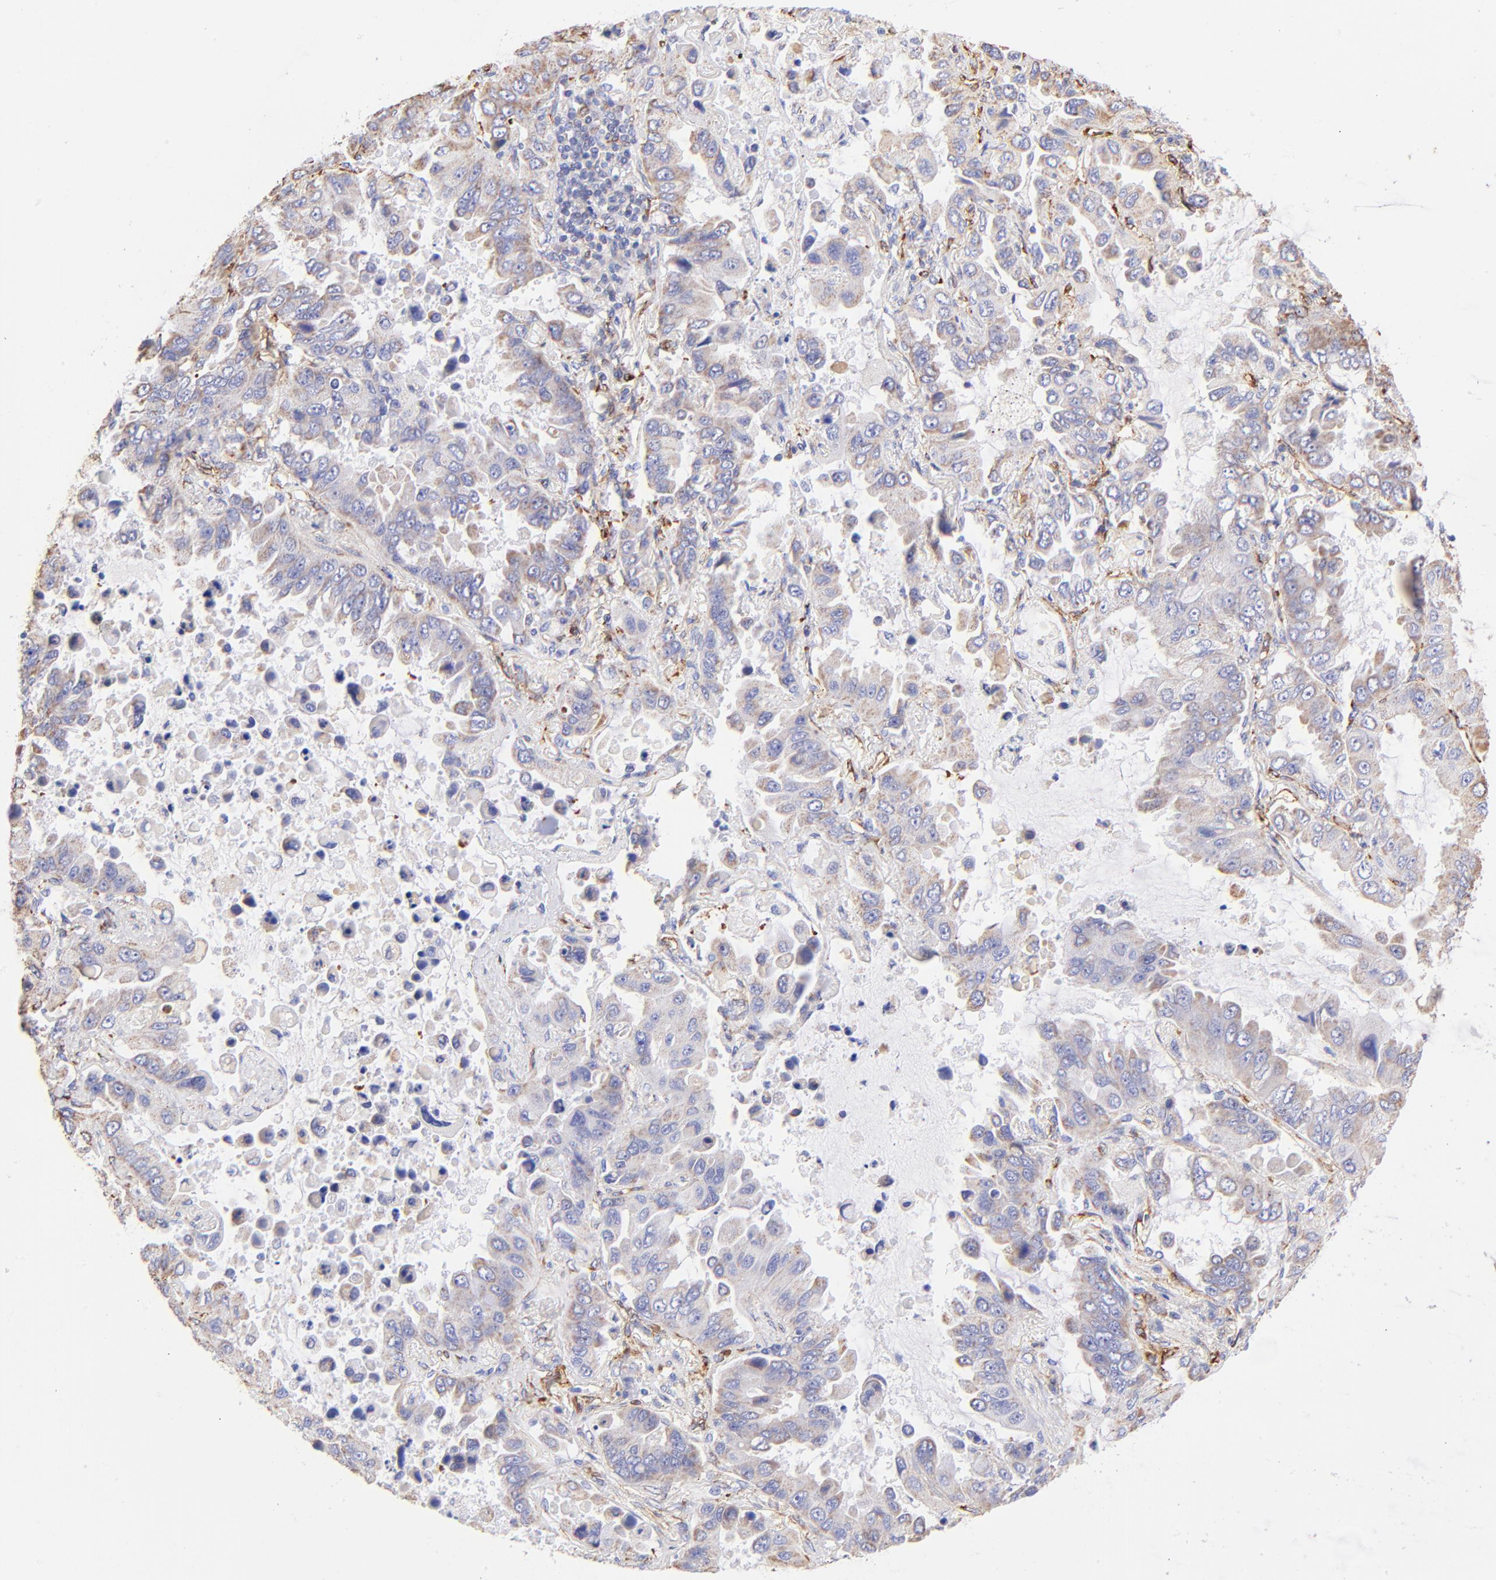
{"staining": {"intensity": "weak", "quantity": "25%-75%", "location": "cytoplasmic/membranous"}, "tissue": "lung cancer", "cell_type": "Tumor cells", "image_type": "cancer", "snomed": [{"axis": "morphology", "description": "Adenocarcinoma, NOS"}, {"axis": "topography", "description": "Lung"}], "caption": "Weak cytoplasmic/membranous positivity is appreciated in about 25%-75% of tumor cells in lung cancer.", "gene": "SPARC", "patient": {"sex": "male", "age": 64}}